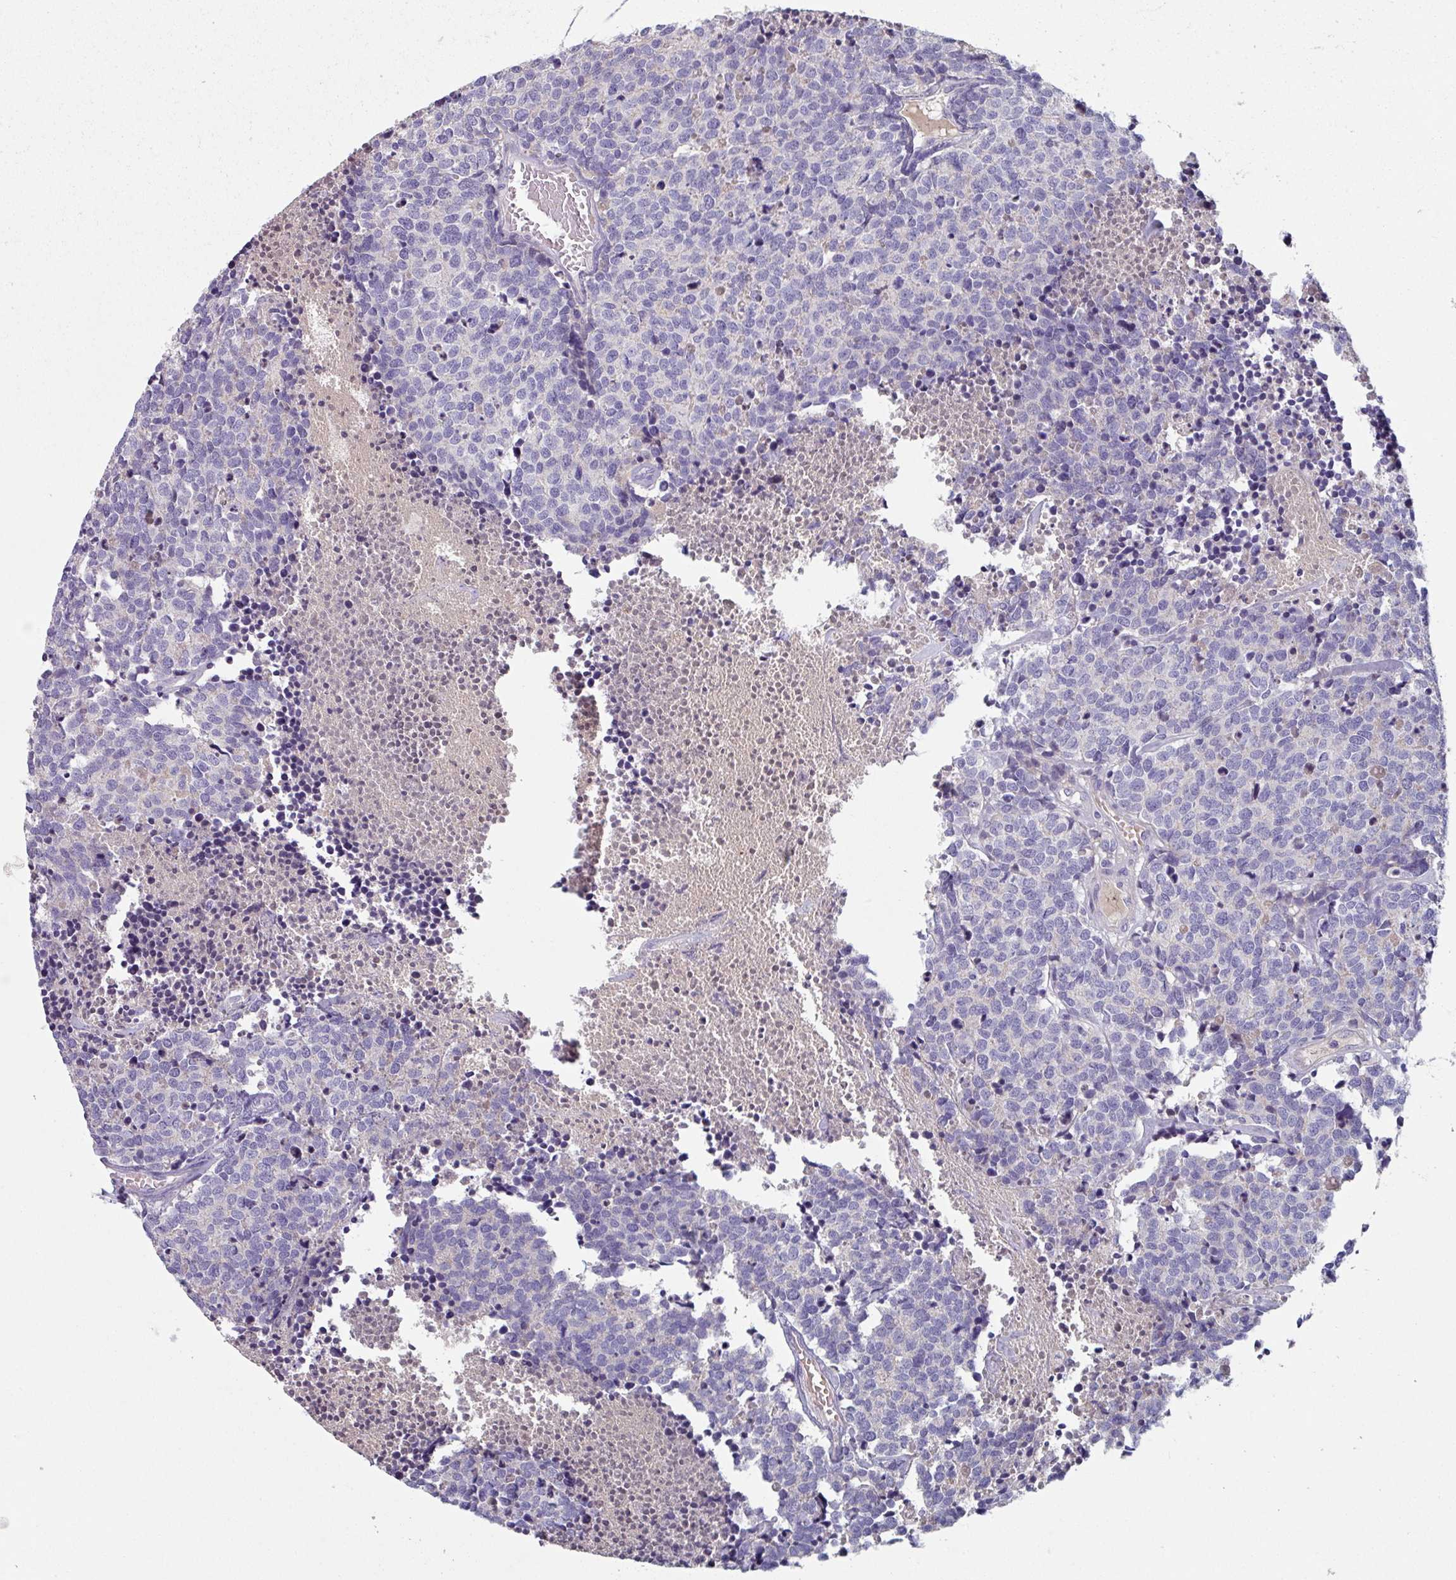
{"staining": {"intensity": "negative", "quantity": "none", "location": "none"}, "tissue": "carcinoid", "cell_type": "Tumor cells", "image_type": "cancer", "snomed": [{"axis": "morphology", "description": "Carcinoid, malignant, NOS"}, {"axis": "topography", "description": "Skin"}], "caption": "Tumor cells are negative for brown protein staining in carcinoid. (DAB immunohistochemistry, high magnification).", "gene": "TMEM132A", "patient": {"sex": "female", "age": 79}}